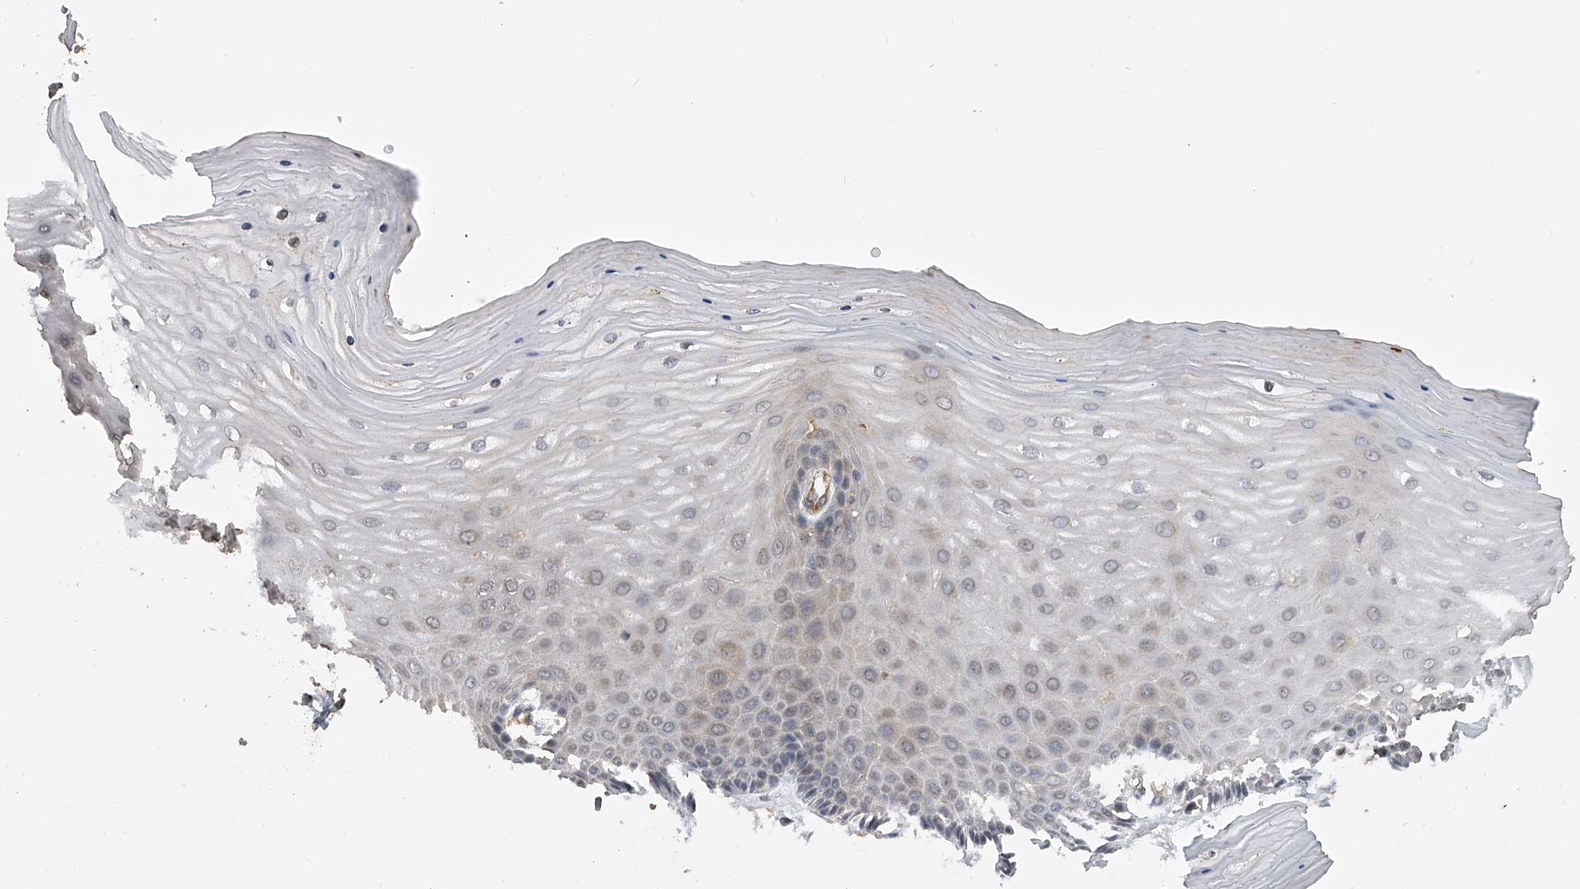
{"staining": {"intensity": "moderate", "quantity": "25%-75%", "location": "cytoplasmic/membranous"}, "tissue": "cervix", "cell_type": "Glandular cells", "image_type": "normal", "snomed": [{"axis": "morphology", "description": "Normal tissue, NOS"}, {"axis": "topography", "description": "Cervix"}], "caption": "Protein expression analysis of unremarkable cervix shows moderate cytoplasmic/membranous expression in about 25%-75% of glandular cells. (DAB IHC, brown staining for protein, blue staining for nuclei).", "gene": "PTPRA", "patient": {"sex": "female", "age": 55}}